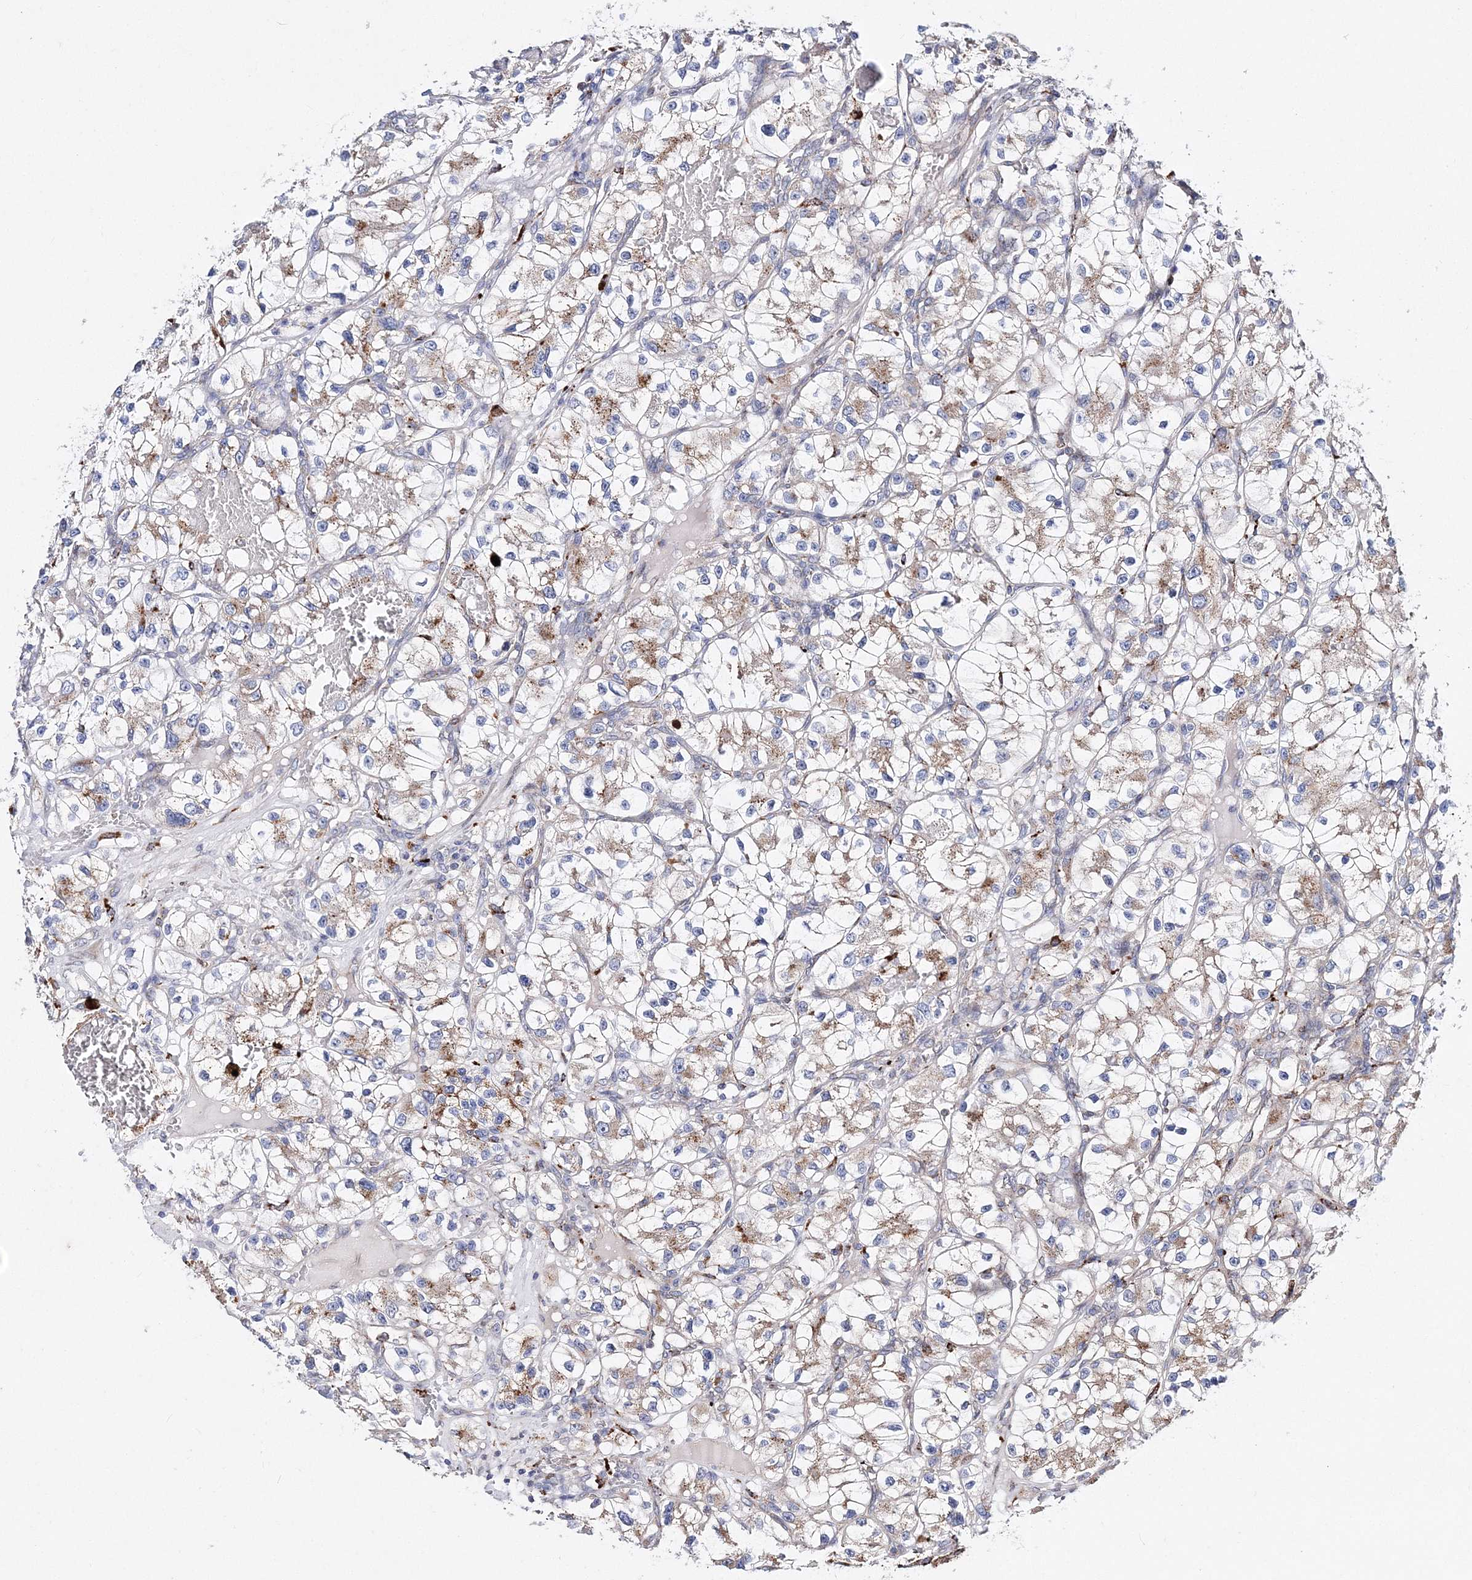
{"staining": {"intensity": "moderate", "quantity": ">75%", "location": "cytoplasmic/membranous"}, "tissue": "renal cancer", "cell_type": "Tumor cells", "image_type": "cancer", "snomed": [{"axis": "morphology", "description": "Adenocarcinoma, NOS"}, {"axis": "topography", "description": "Kidney"}], "caption": "Brown immunohistochemical staining in adenocarcinoma (renal) shows moderate cytoplasmic/membranous expression in about >75% of tumor cells. (IHC, brightfield microscopy, high magnification).", "gene": "C3orf38", "patient": {"sex": "female", "age": 57}}